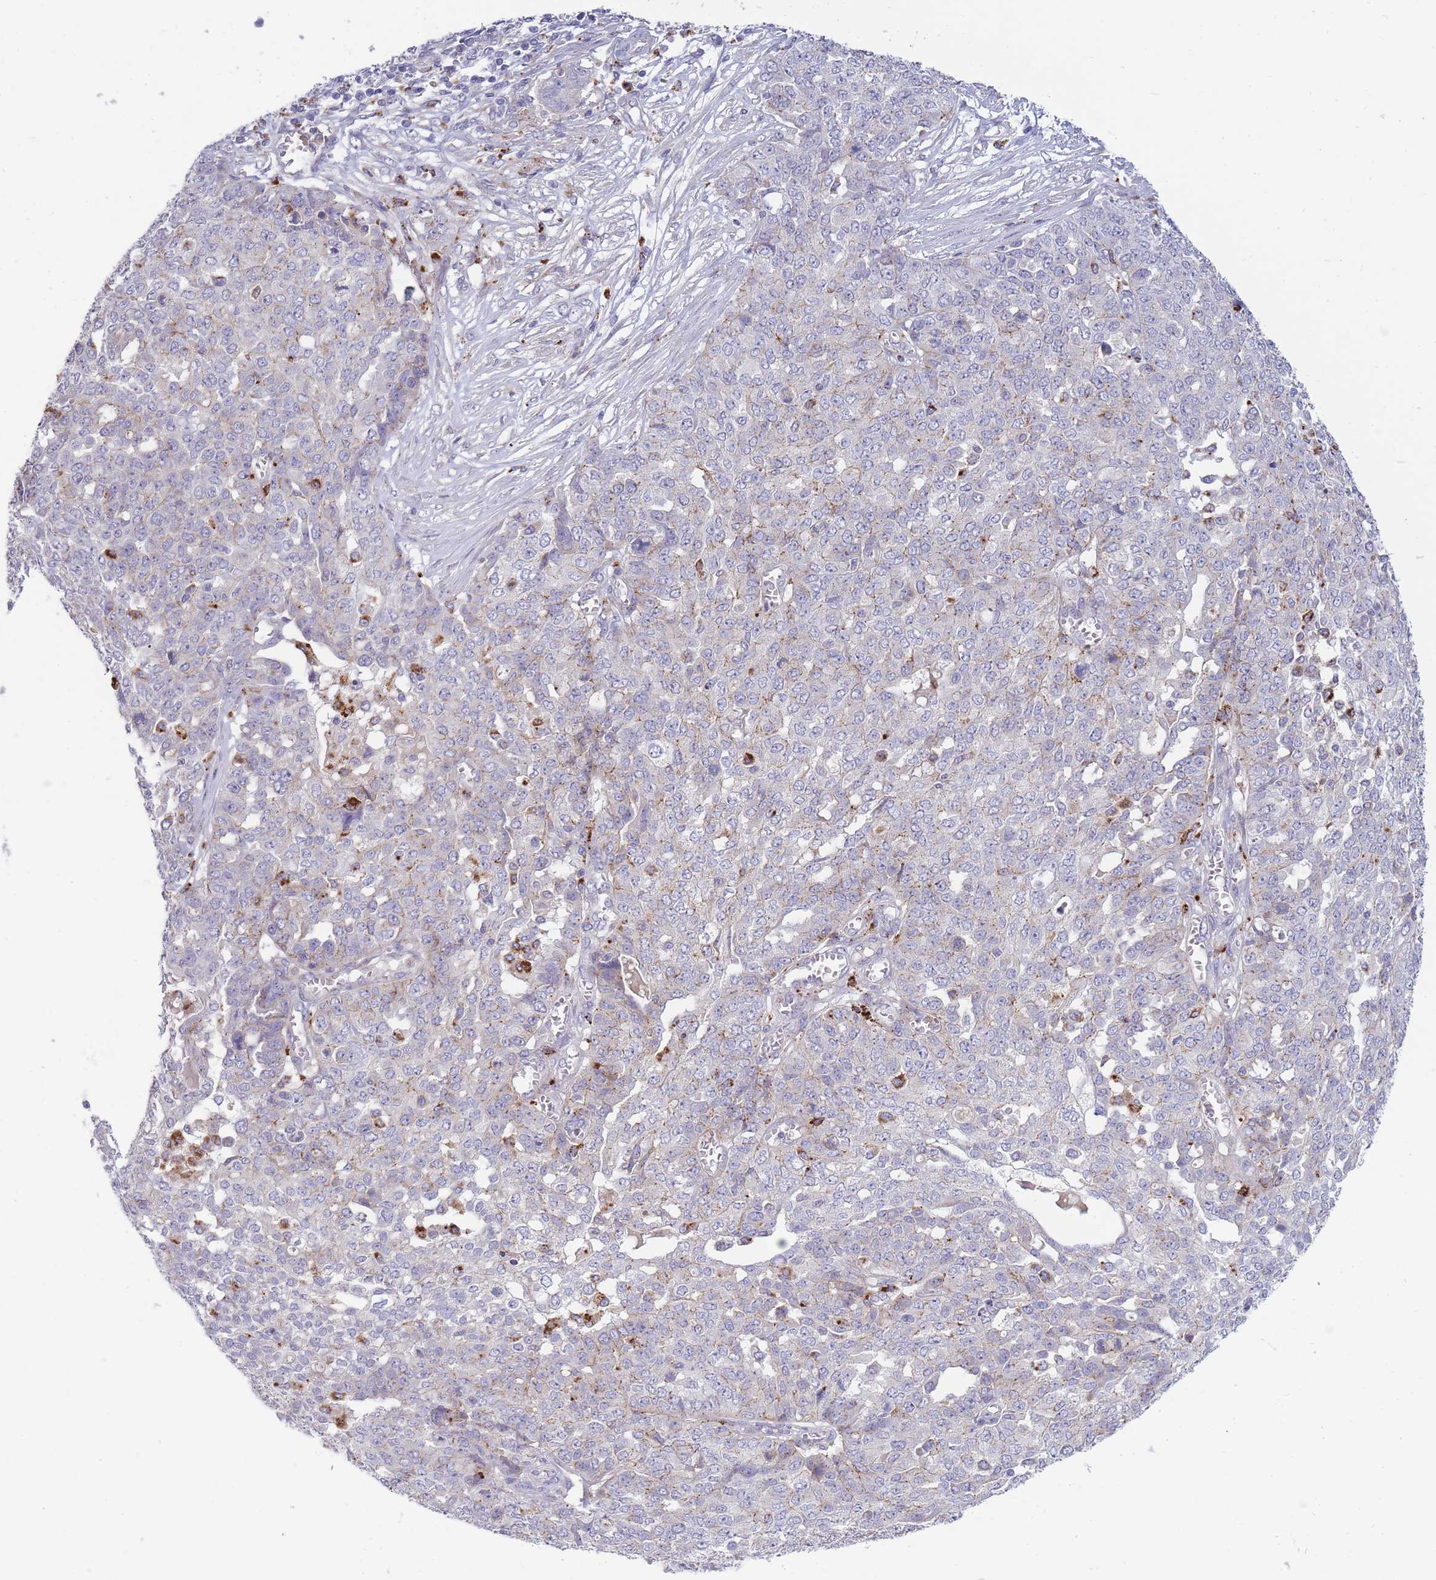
{"staining": {"intensity": "negative", "quantity": "none", "location": "none"}, "tissue": "ovarian cancer", "cell_type": "Tumor cells", "image_type": "cancer", "snomed": [{"axis": "morphology", "description": "Cystadenocarcinoma, serous, NOS"}, {"axis": "topography", "description": "Soft tissue"}, {"axis": "topography", "description": "Ovary"}], "caption": "An immunohistochemistry image of serous cystadenocarcinoma (ovarian) is shown. There is no staining in tumor cells of serous cystadenocarcinoma (ovarian).", "gene": "TRIM61", "patient": {"sex": "female", "age": 57}}